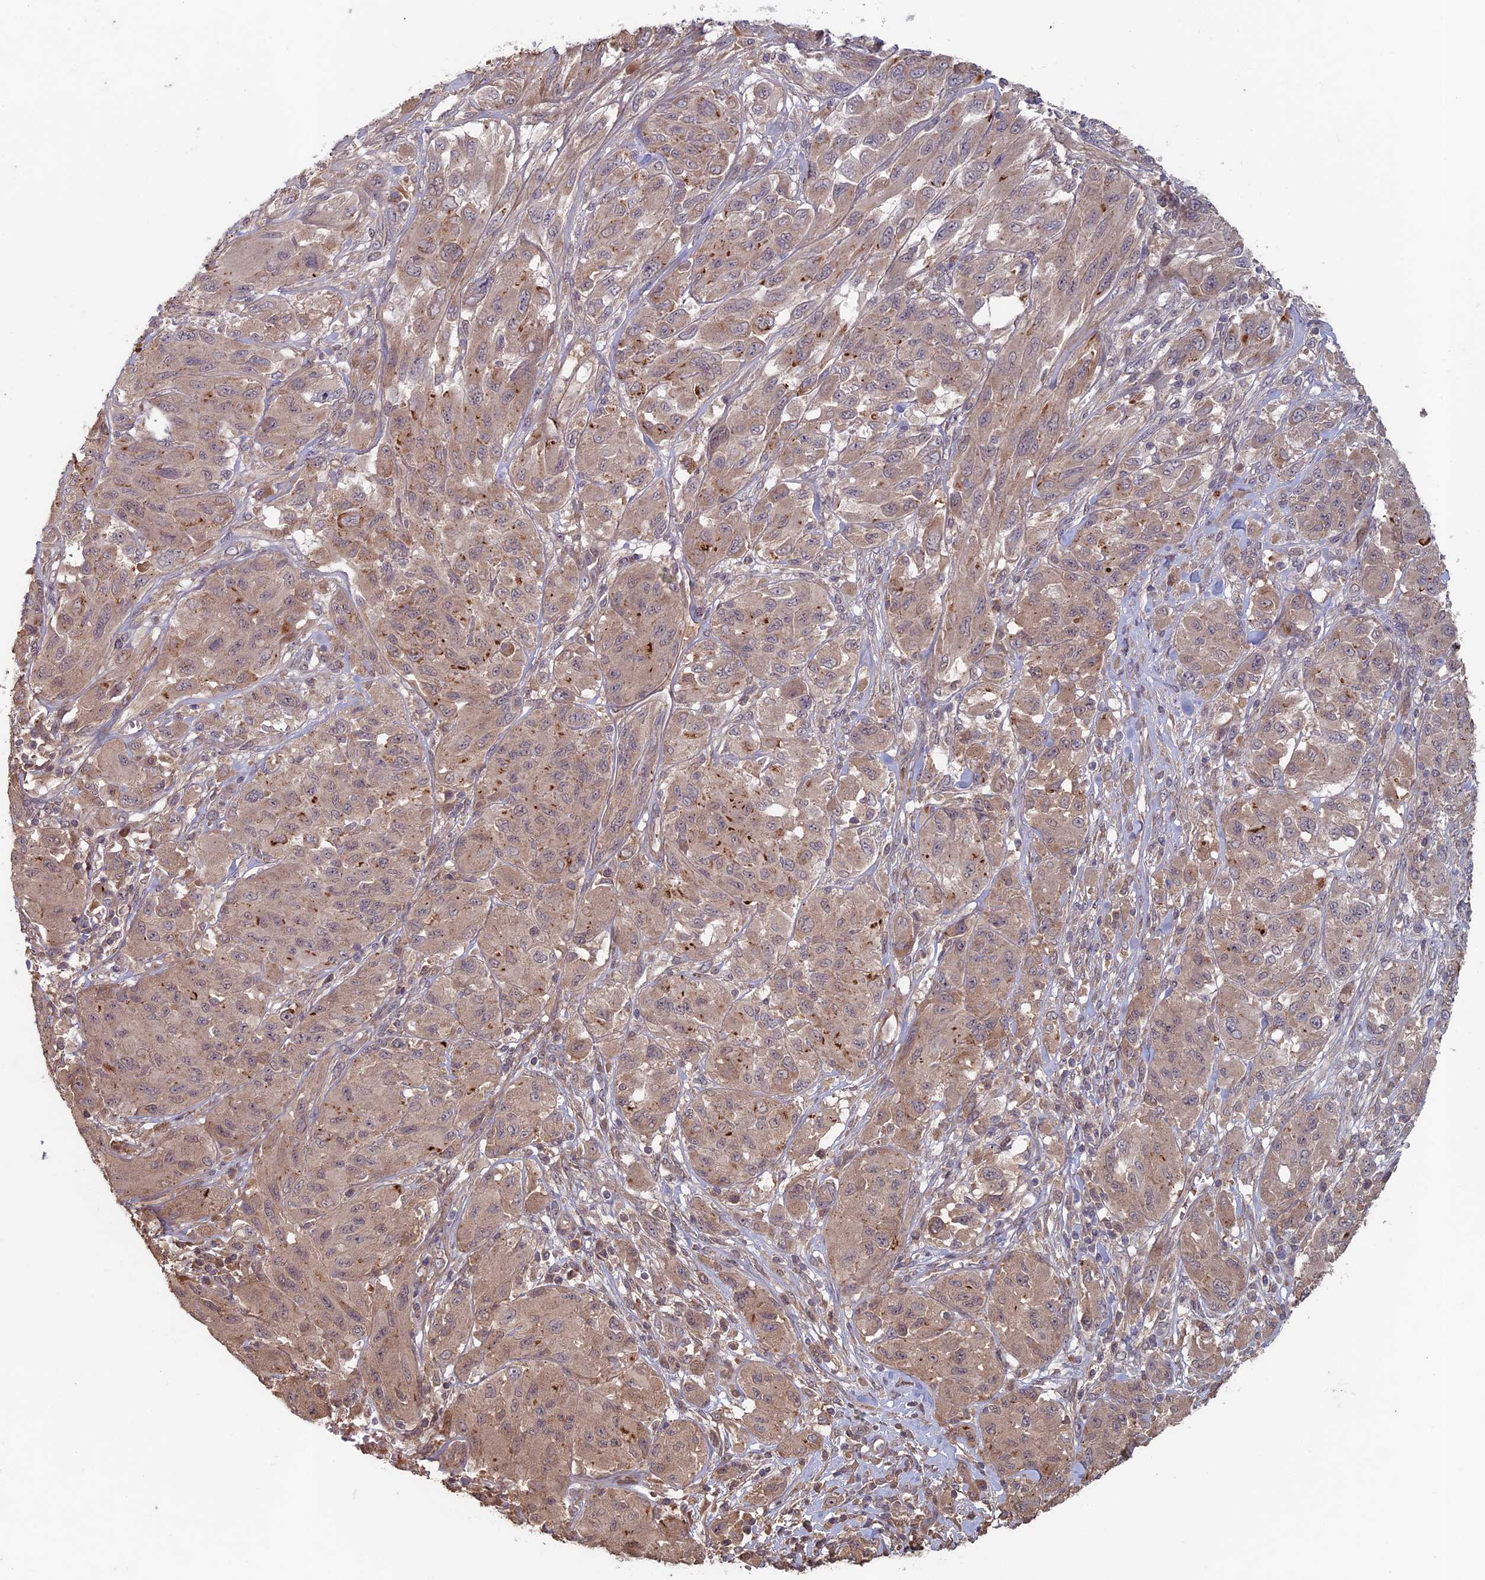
{"staining": {"intensity": "weak", "quantity": "25%-75%", "location": "cytoplasmic/membranous"}, "tissue": "melanoma", "cell_type": "Tumor cells", "image_type": "cancer", "snomed": [{"axis": "morphology", "description": "Malignant melanoma, NOS"}, {"axis": "topography", "description": "Skin"}], "caption": "The immunohistochemical stain labels weak cytoplasmic/membranous expression in tumor cells of malignant melanoma tissue.", "gene": "RCCD1", "patient": {"sex": "female", "age": 91}}